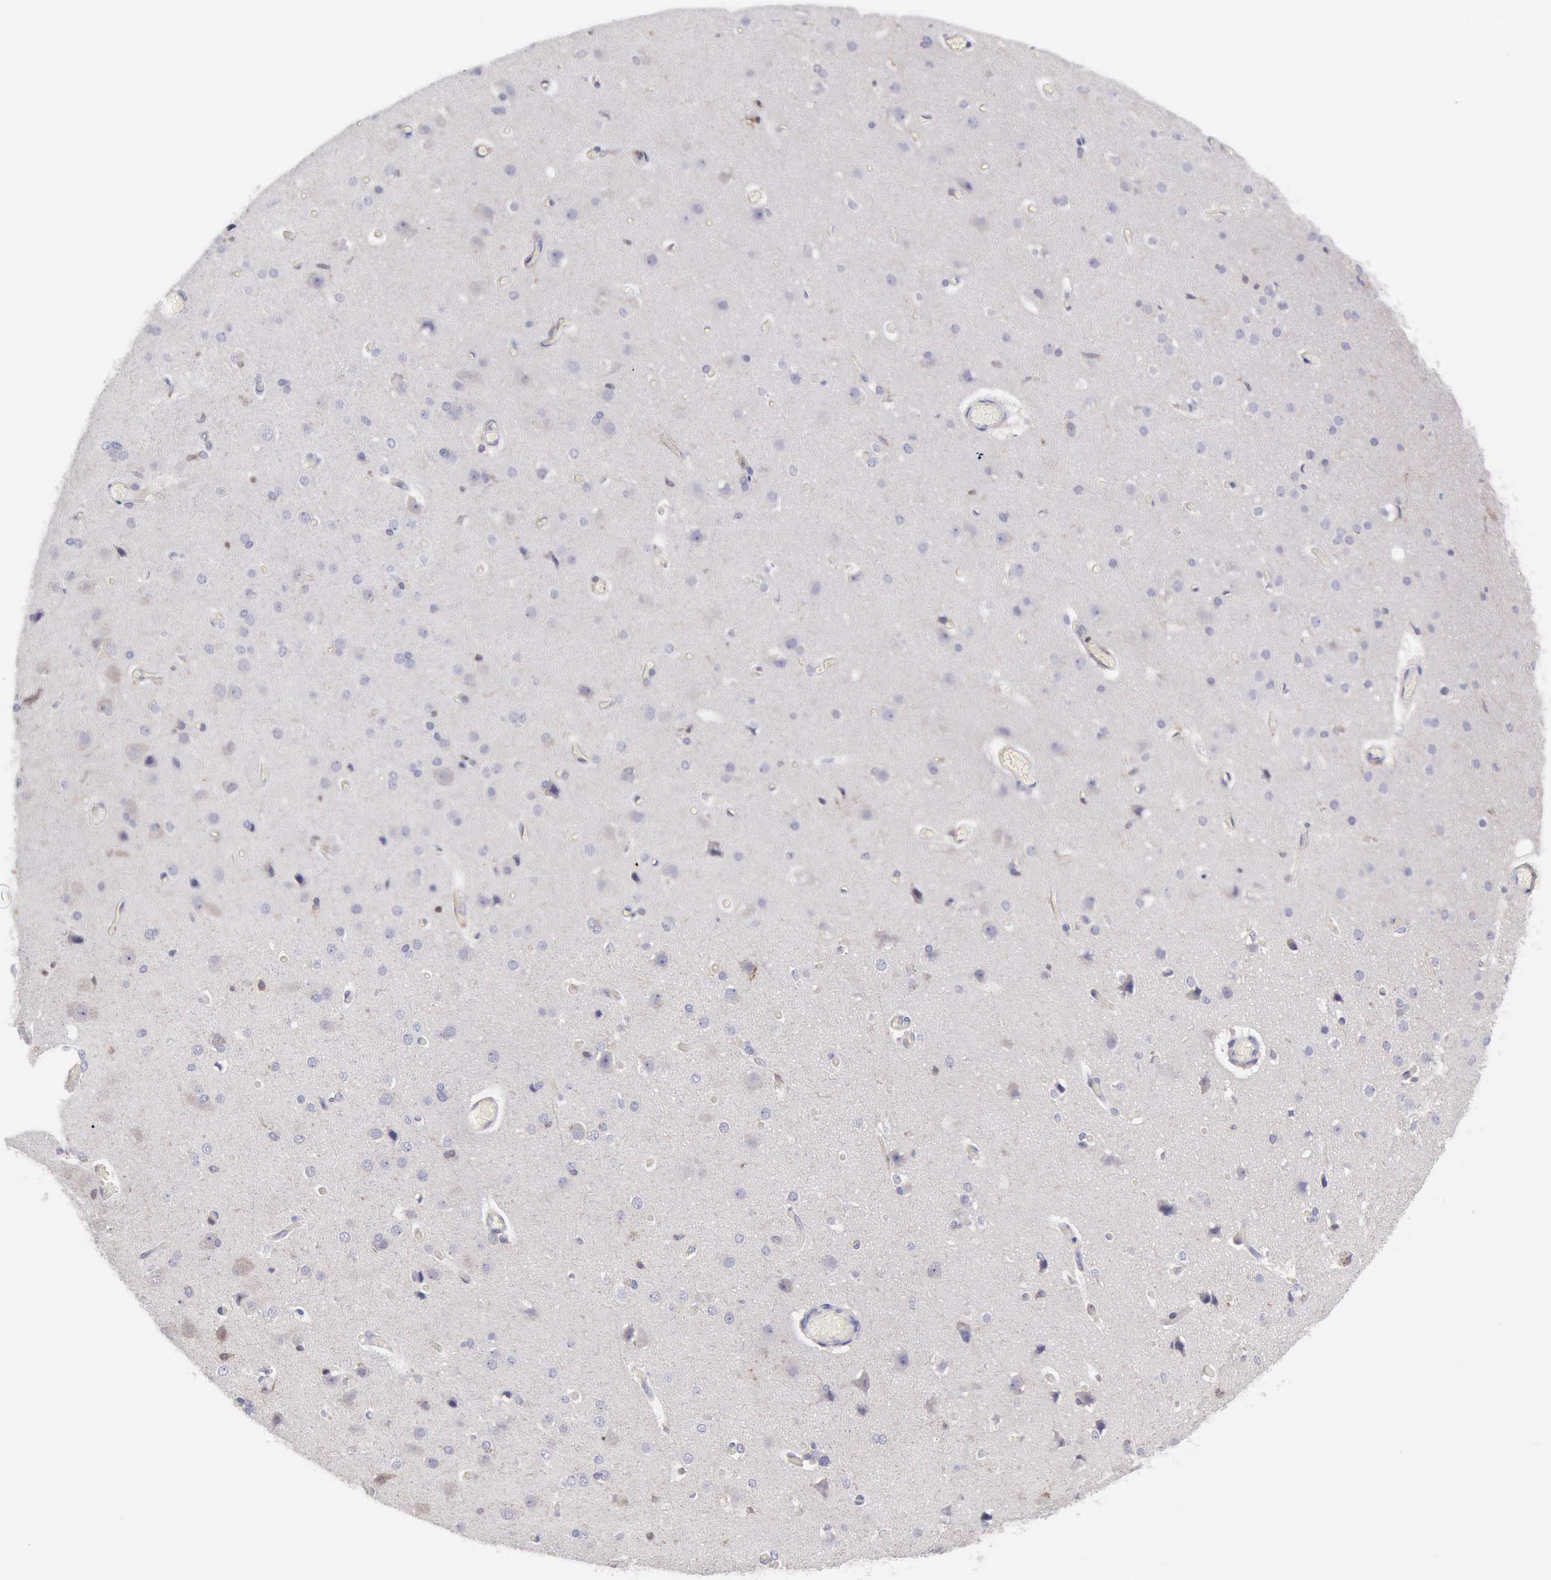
{"staining": {"intensity": "weak", "quantity": "<25%", "location": "cytoplasmic/membranous"}, "tissue": "cerebral cortex", "cell_type": "Endothelial cells", "image_type": "normal", "snomed": [{"axis": "morphology", "description": "Normal tissue, NOS"}, {"axis": "morphology", "description": "Glioma, malignant, High grade"}, {"axis": "topography", "description": "Cerebral cortex"}], "caption": "This is an immunohistochemistry image of unremarkable human cerebral cortex. There is no positivity in endothelial cells.", "gene": "SASH3", "patient": {"sex": "male", "age": 77}}